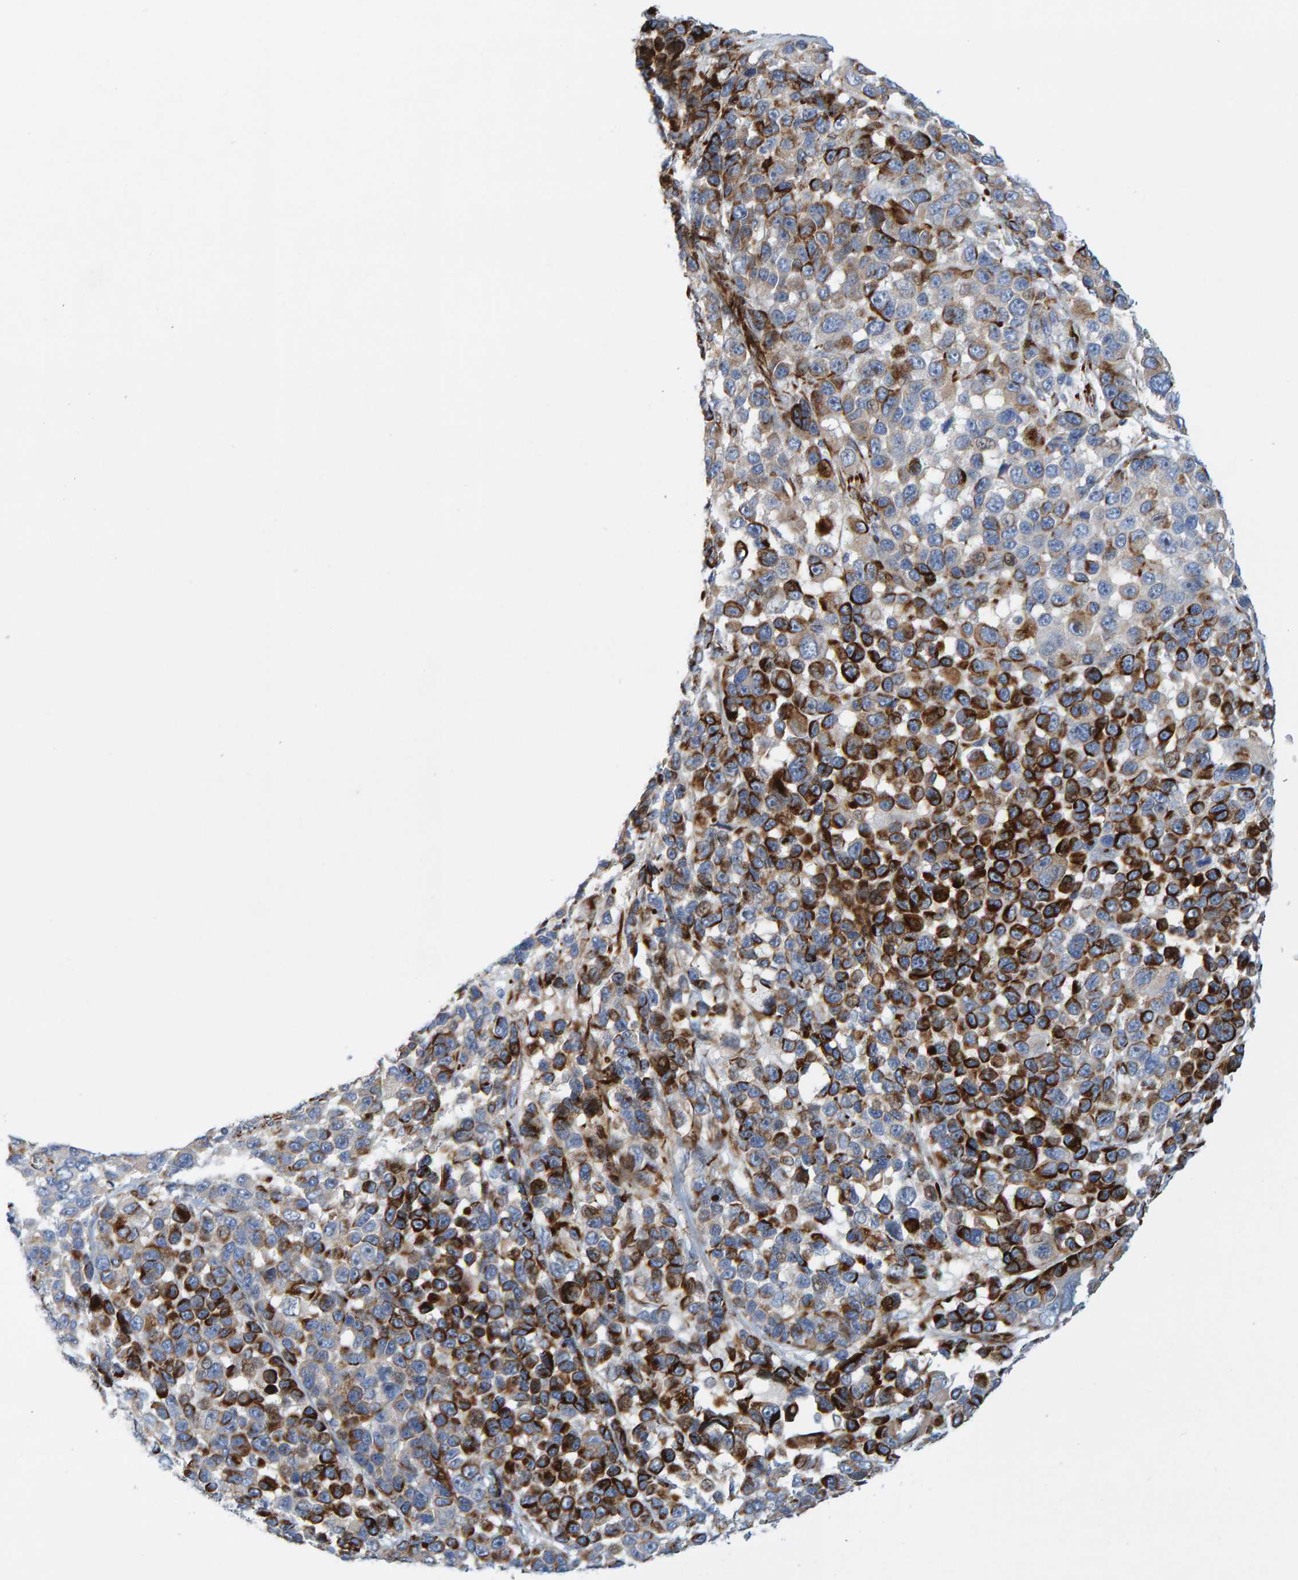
{"staining": {"intensity": "moderate", "quantity": "25%-75%", "location": "cytoplasmic/membranous"}, "tissue": "melanoma", "cell_type": "Tumor cells", "image_type": "cancer", "snomed": [{"axis": "morphology", "description": "Malignant melanoma, NOS"}, {"axis": "topography", "description": "Skin"}], "caption": "The immunohistochemical stain shows moderate cytoplasmic/membranous positivity in tumor cells of malignant melanoma tissue.", "gene": "POLG2", "patient": {"sex": "male", "age": 53}}